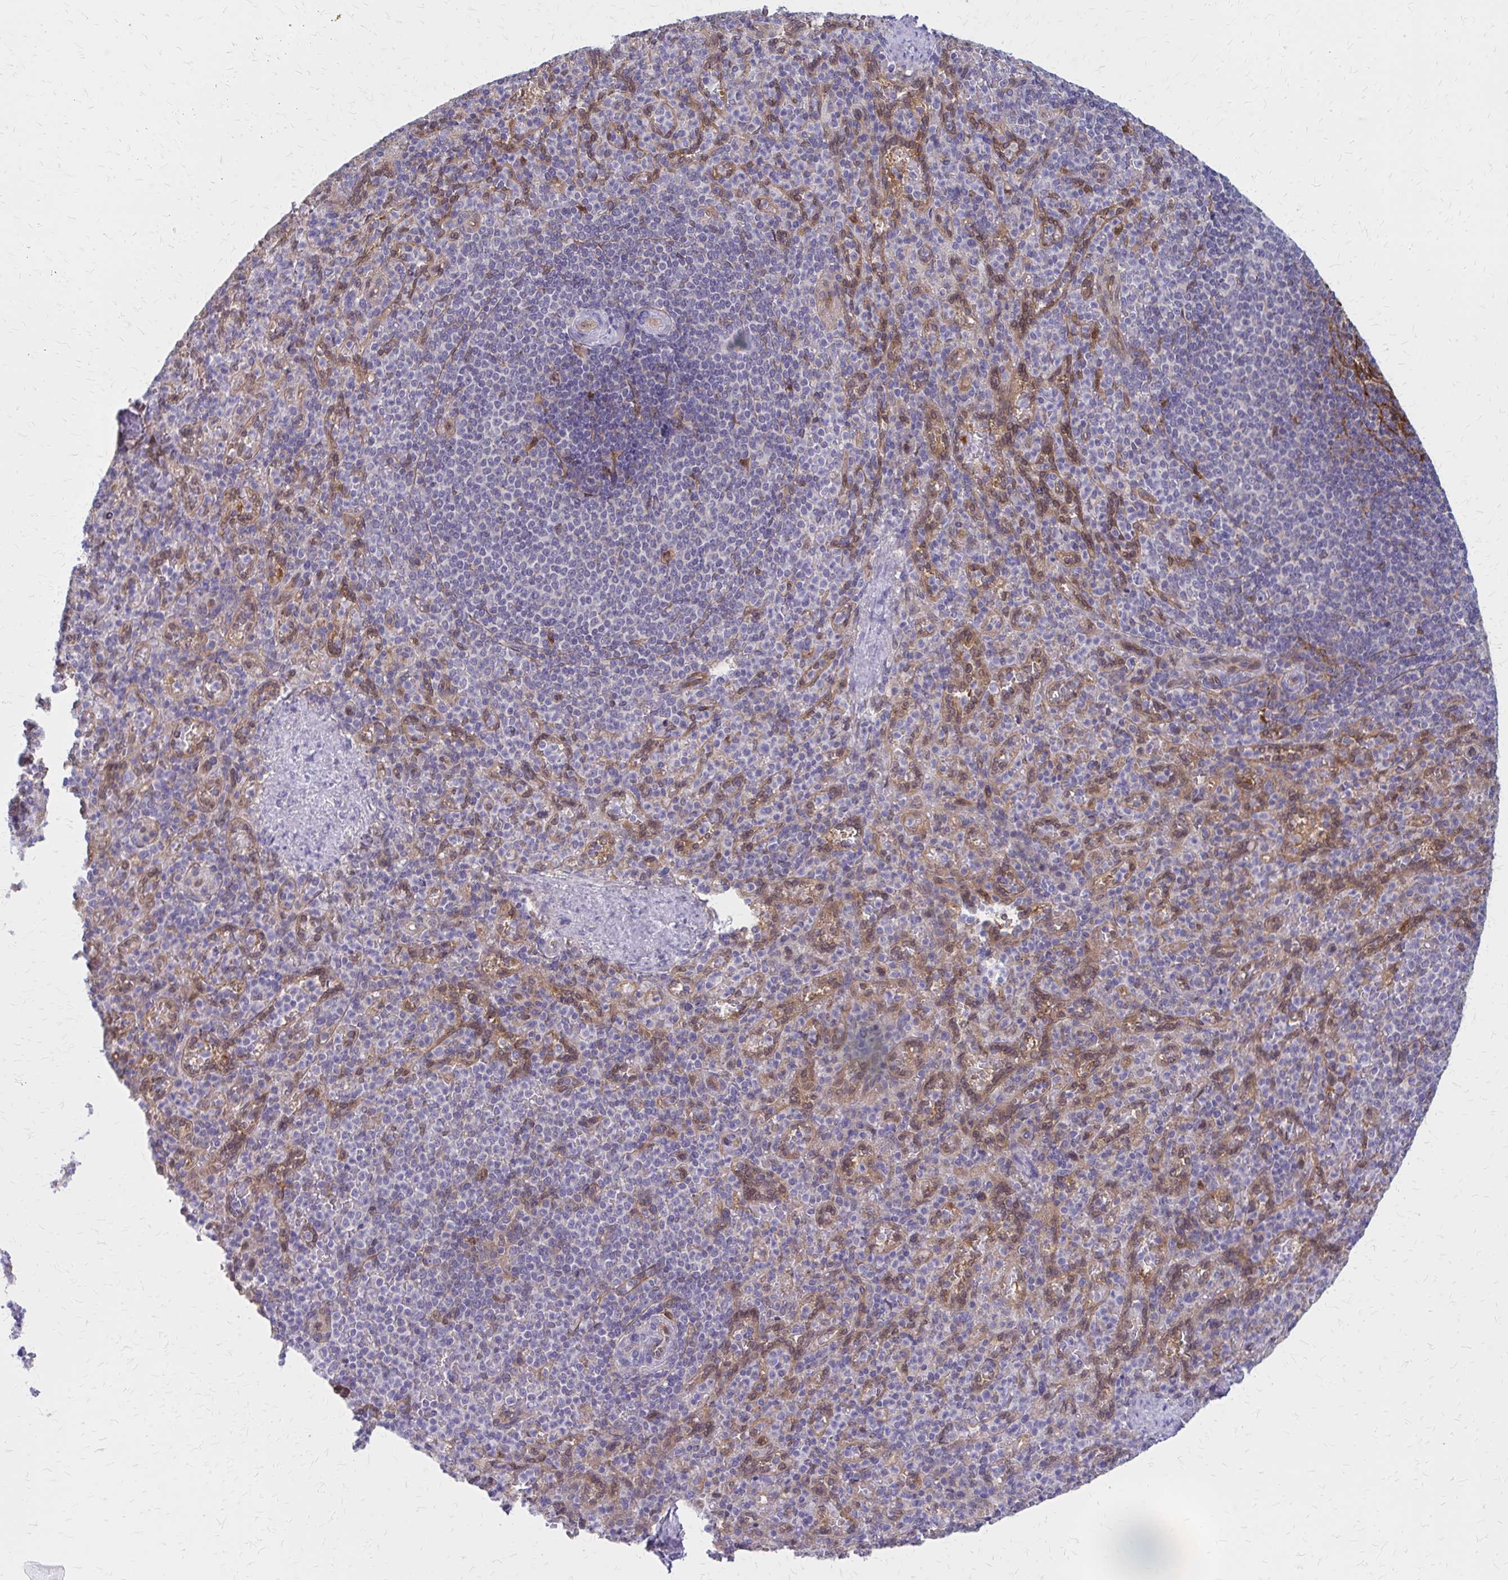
{"staining": {"intensity": "negative", "quantity": "none", "location": "none"}, "tissue": "spleen", "cell_type": "Cells in red pulp", "image_type": "normal", "snomed": [{"axis": "morphology", "description": "Normal tissue, NOS"}, {"axis": "topography", "description": "Spleen"}], "caption": "Benign spleen was stained to show a protein in brown. There is no significant expression in cells in red pulp.", "gene": "CLIC2", "patient": {"sex": "female", "age": 74}}